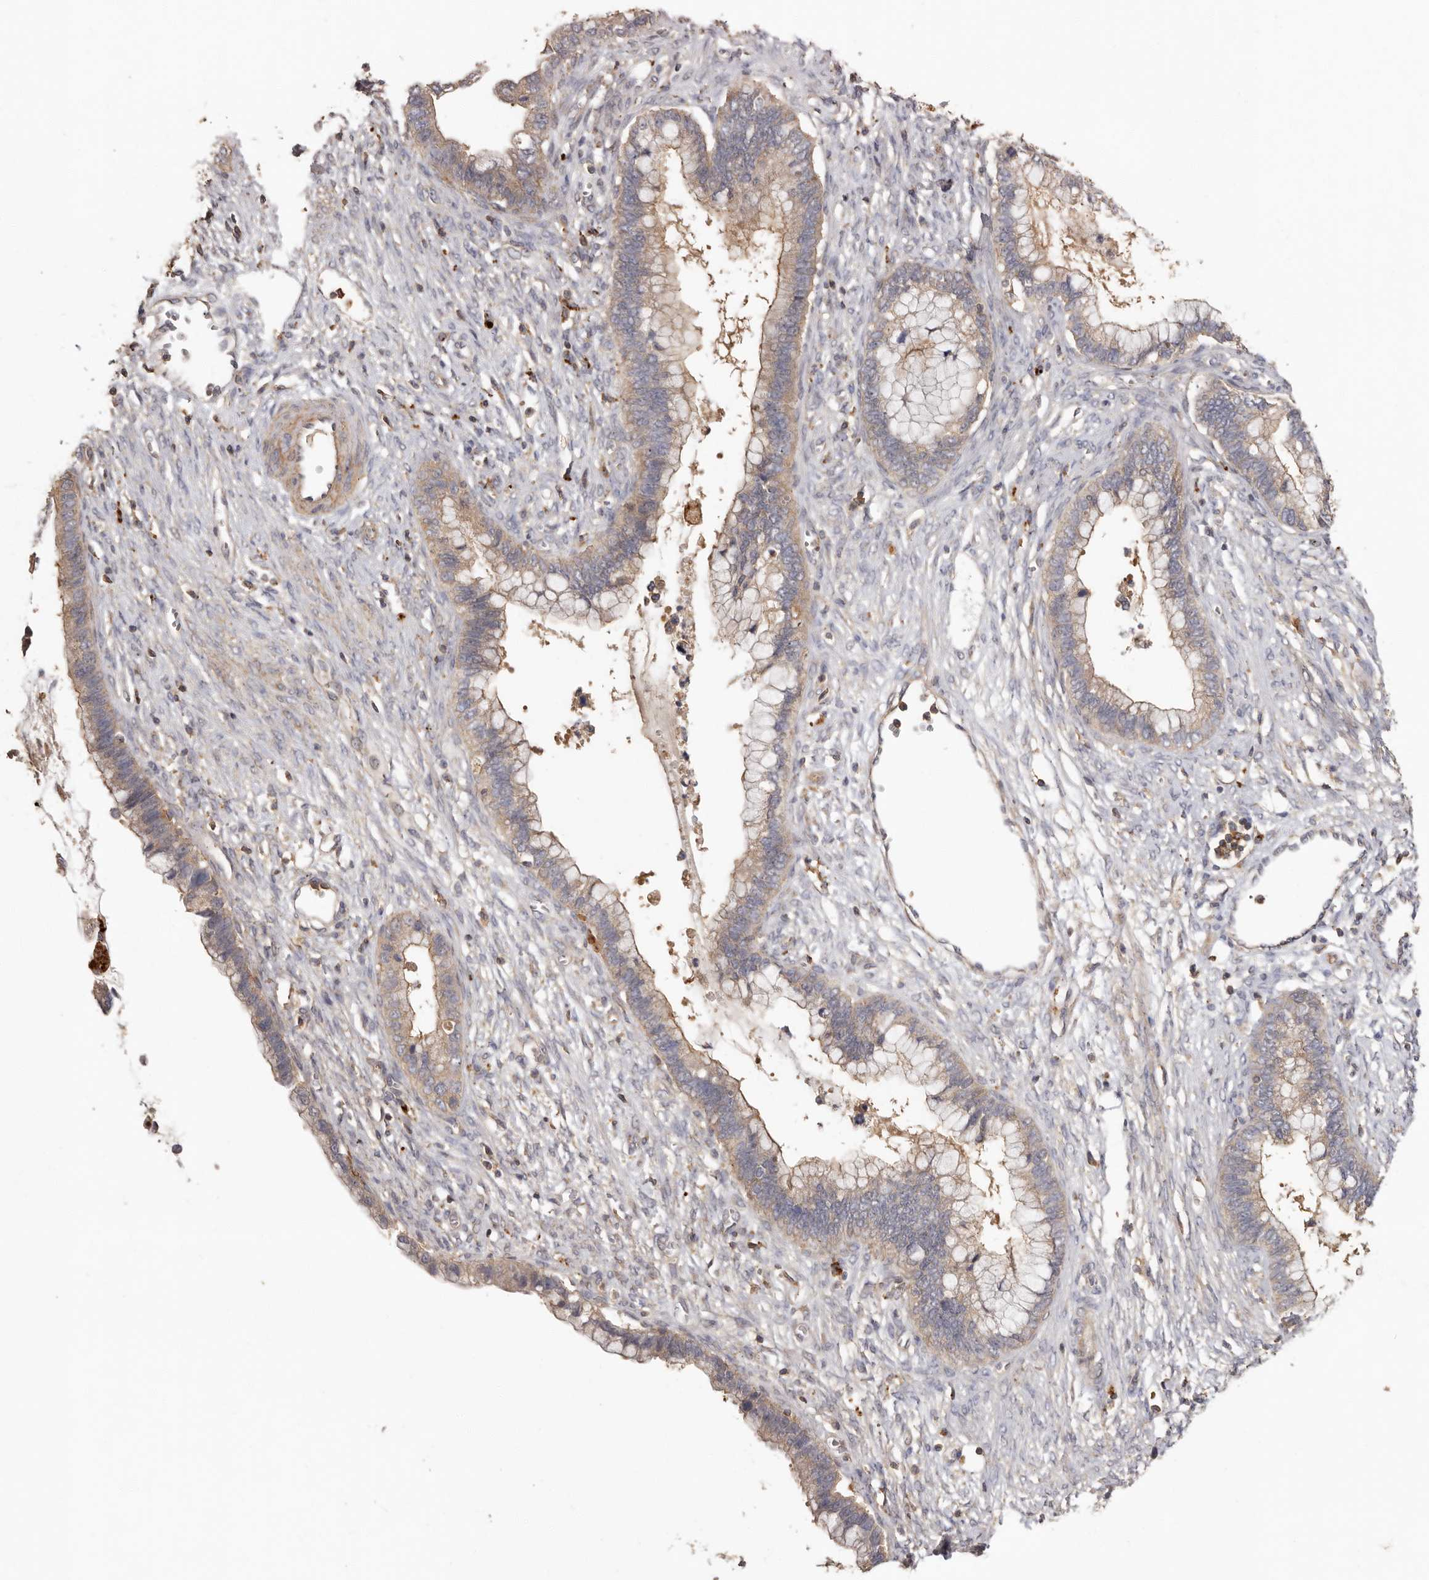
{"staining": {"intensity": "weak", "quantity": ">75%", "location": "cytoplasmic/membranous"}, "tissue": "cervical cancer", "cell_type": "Tumor cells", "image_type": "cancer", "snomed": [{"axis": "morphology", "description": "Adenocarcinoma, NOS"}, {"axis": "topography", "description": "Cervix"}], "caption": "This photomicrograph exhibits immunohistochemistry staining of adenocarcinoma (cervical), with low weak cytoplasmic/membranous expression in approximately >75% of tumor cells.", "gene": "RWDD1", "patient": {"sex": "female", "age": 44}}